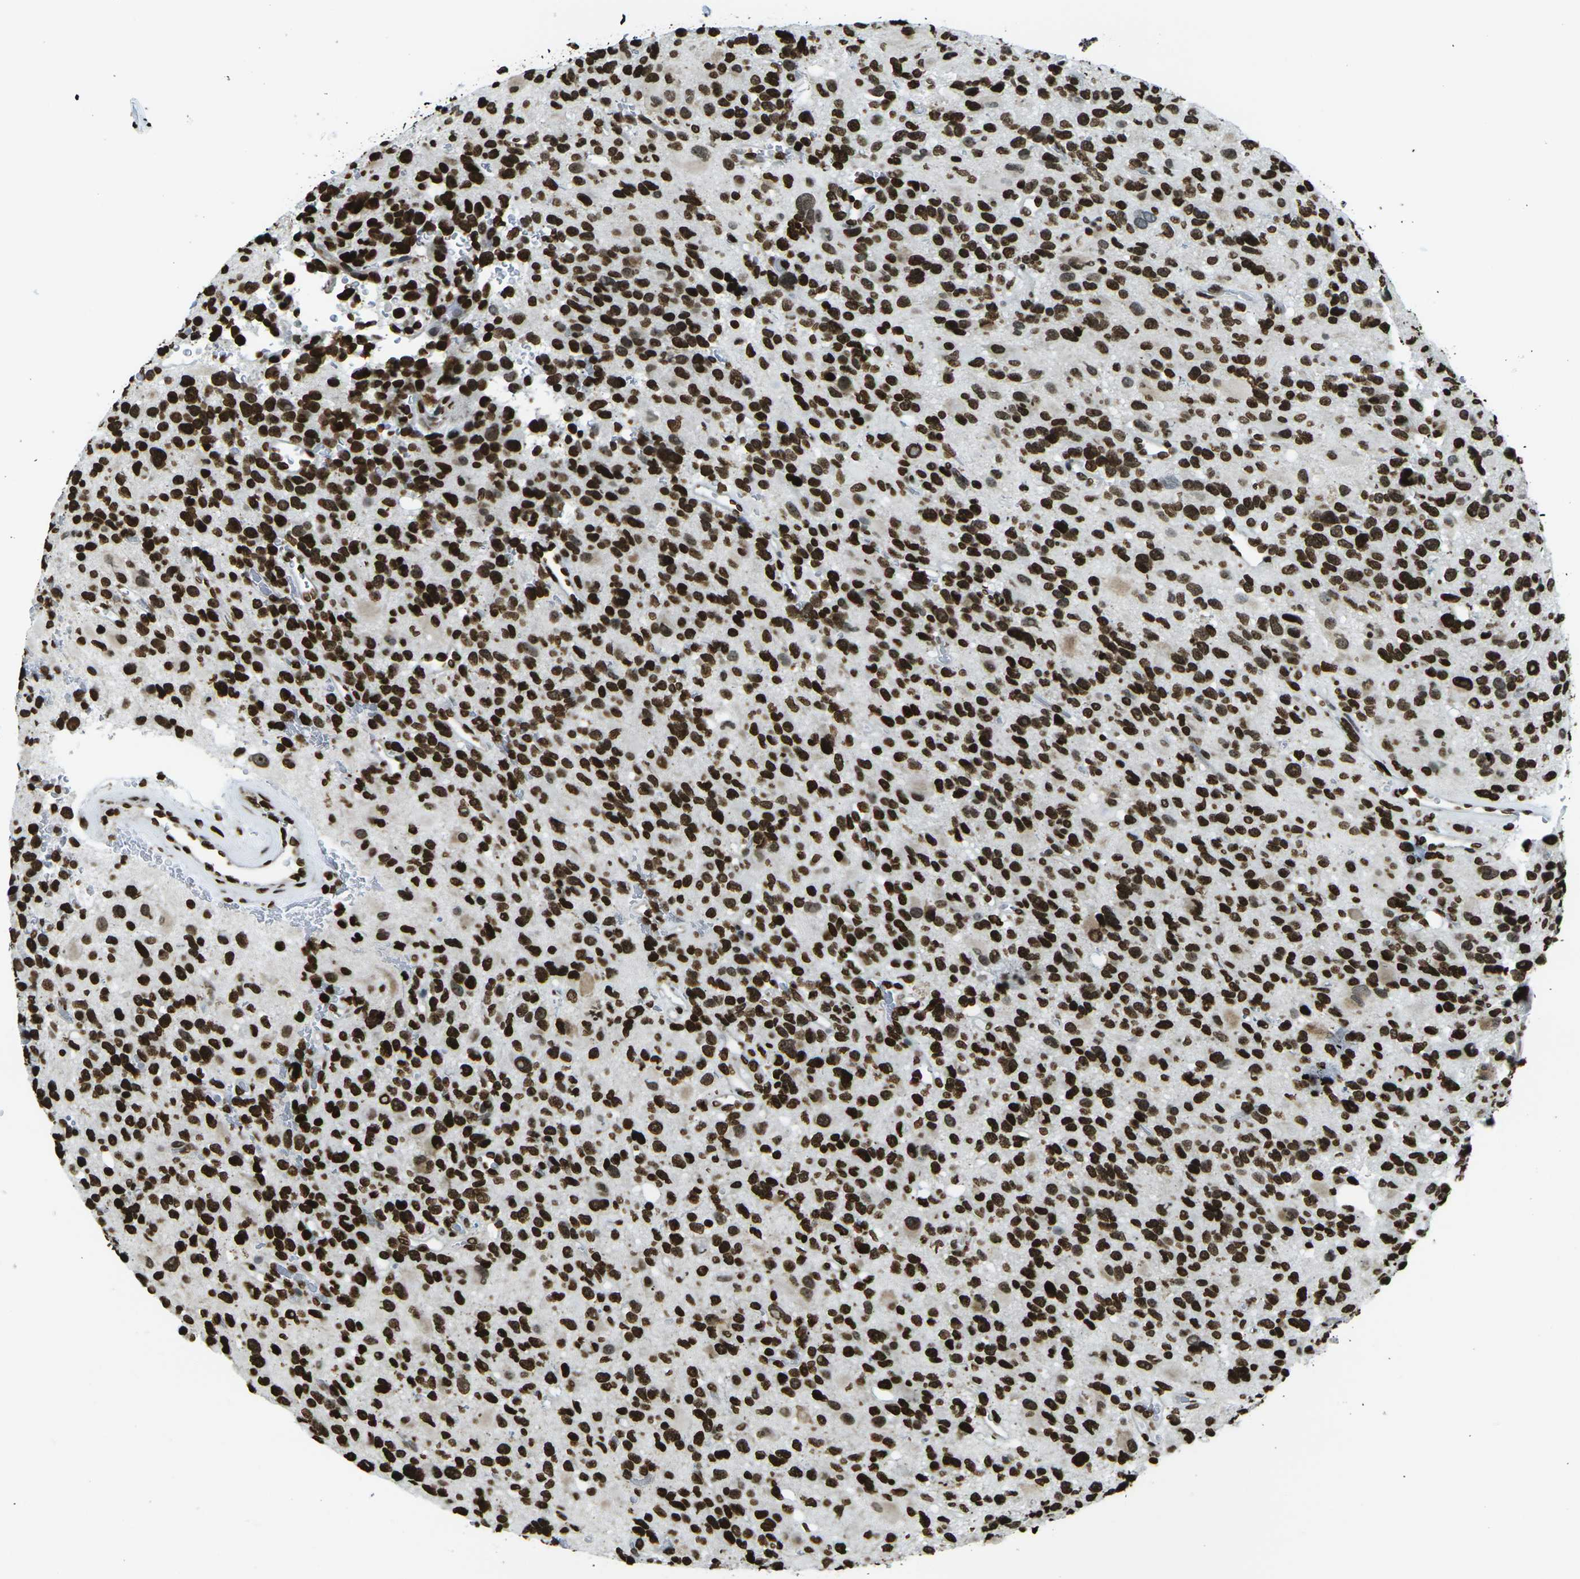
{"staining": {"intensity": "strong", "quantity": ">75%", "location": "nuclear"}, "tissue": "glioma", "cell_type": "Tumor cells", "image_type": "cancer", "snomed": [{"axis": "morphology", "description": "Glioma, malignant, High grade"}, {"axis": "topography", "description": "Brain"}], "caption": "A brown stain shows strong nuclear staining of a protein in human glioma tumor cells. (Brightfield microscopy of DAB IHC at high magnification).", "gene": "H1-2", "patient": {"sex": "male", "age": 48}}